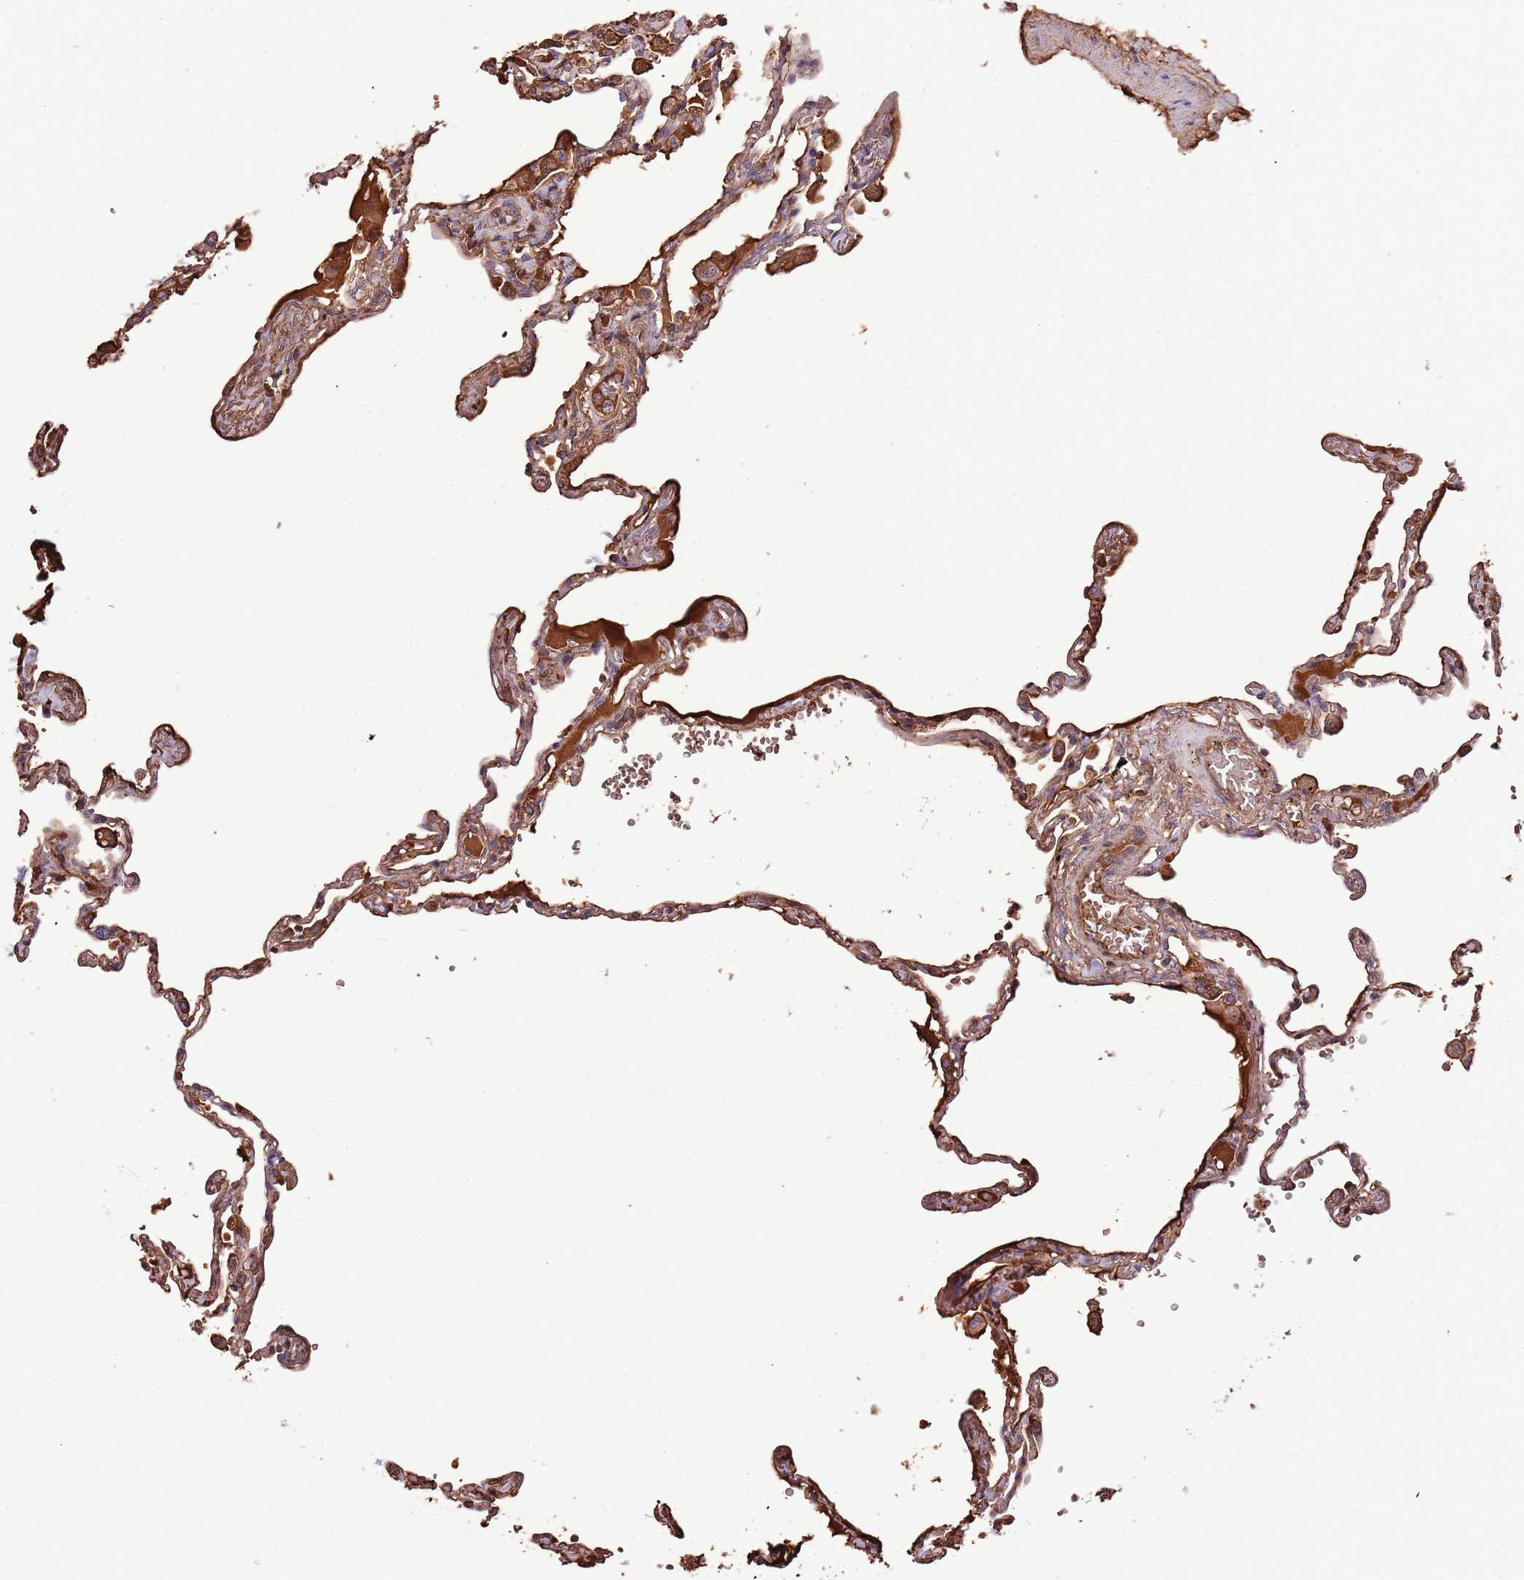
{"staining": {"intensity": "moderate", "quantity": ">75%", "location": "cytoplasmic/membranous"}, "tissue": "lung", "cell_type": "Alveolar cells", "image_type": "normal", "snomed": [{"axis": "morphology", "description": "Normal tissue, NOS"}, {"axis": "topography", "description": "Lung"}], "caption": "Unremarkable lung was stained to show a protein in brown. There is medium levels of moderate cytoplasmic/membranous expression in approximately >75% of alveolar cells.", "gene": "DENR", "patient": {"sex": "female", "age": 67}}